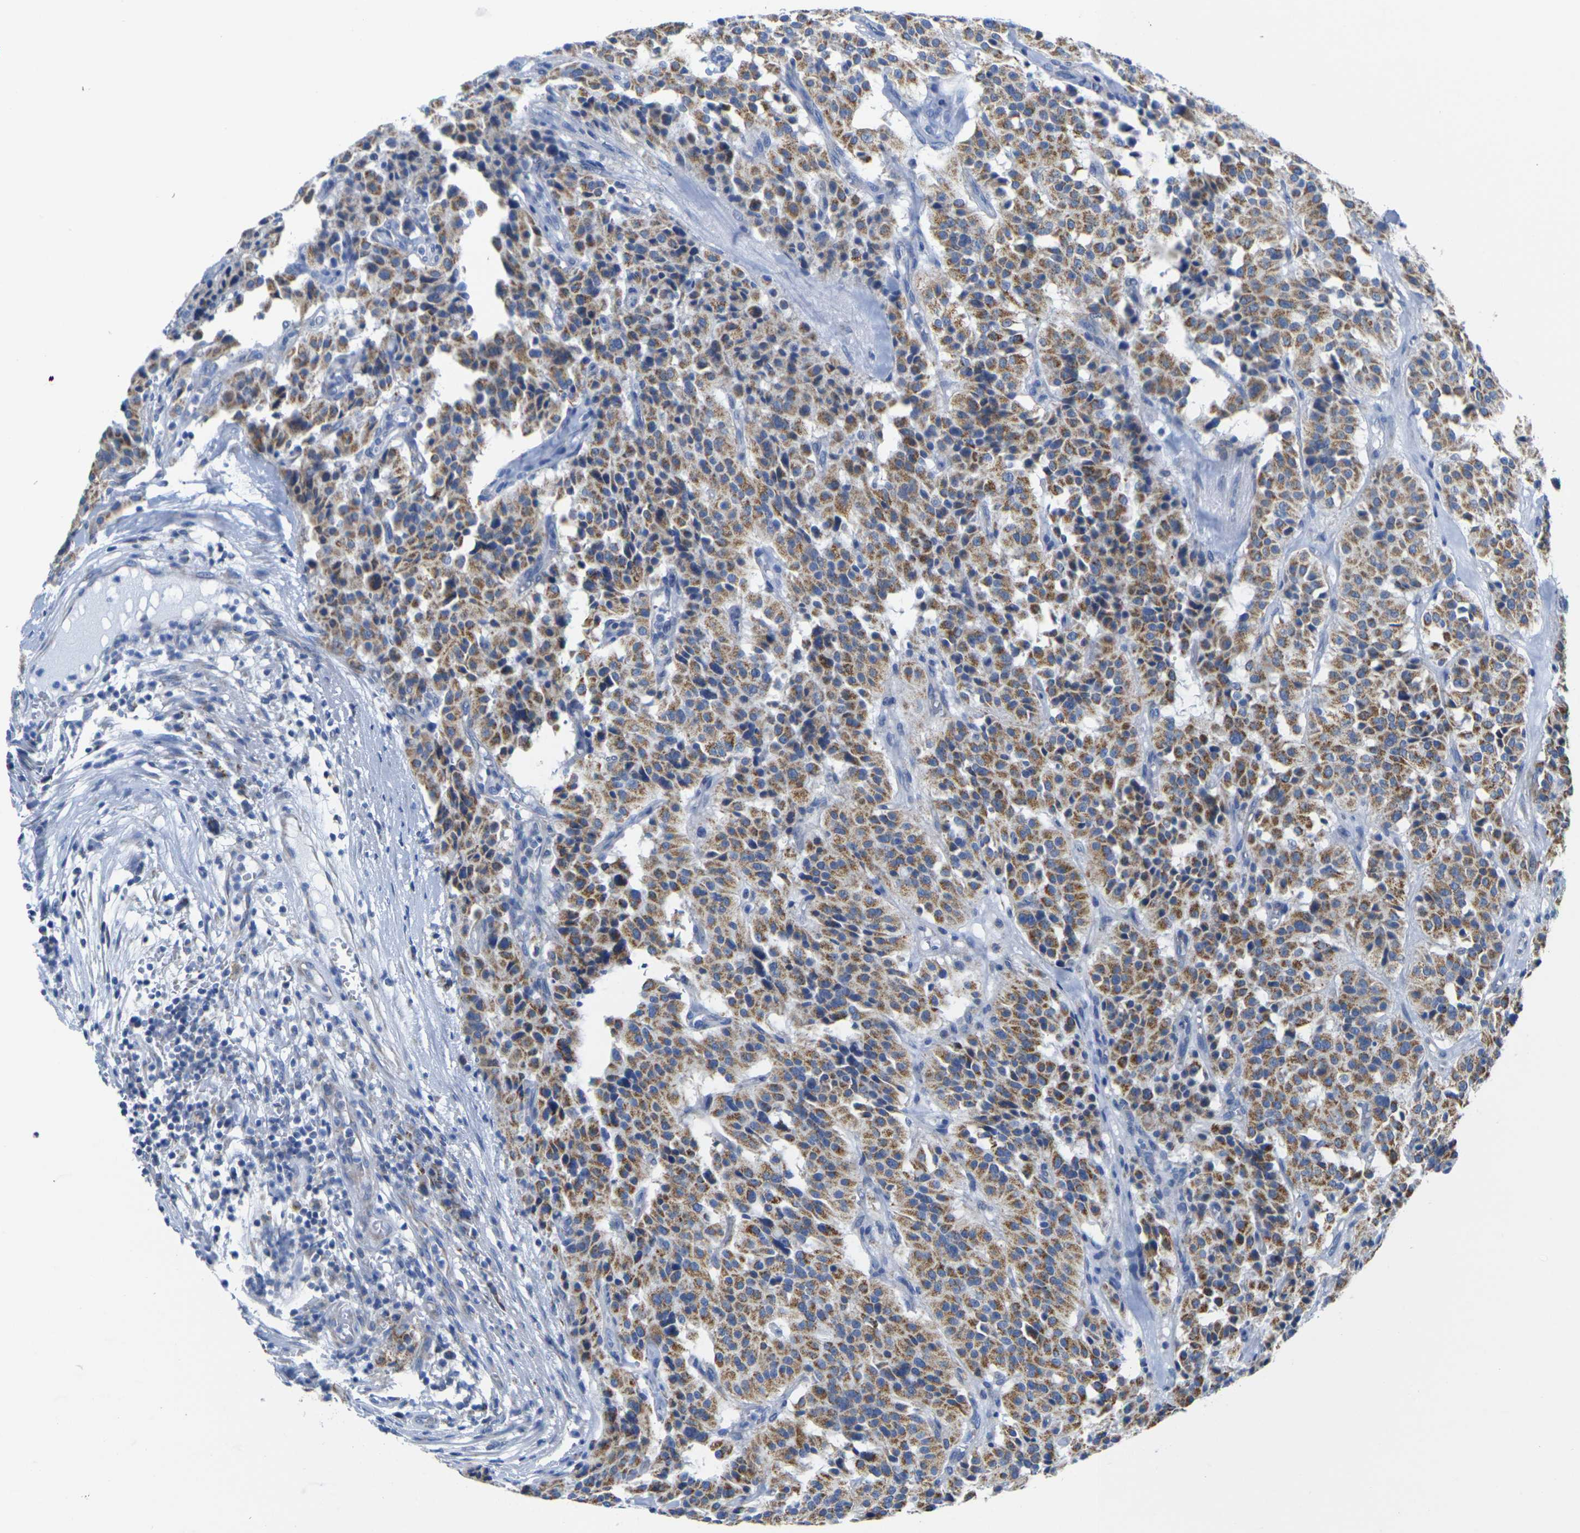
{"staining": {"intensity": "moderate", "quantity": ">75%", "location": "cytoplasmic/membranous"}, "tissue": "carcinoid", "cell_type": "Tumor cells", "image_type": "cancer", "snomed": [{"axis": "morphology", "description": "Carcinoid, malignant, NOS"}, {"axis": "topography", "description": "Lung"}], "caption": "About >75% of tumor cells in human carcinoid (malignant) reveal moderate cytoplasmic/membranous protein expression as visualized by brown immunohistochemical staining.", "gene": "TMEM204", "patient": {"sex": "male", "age": 30}}